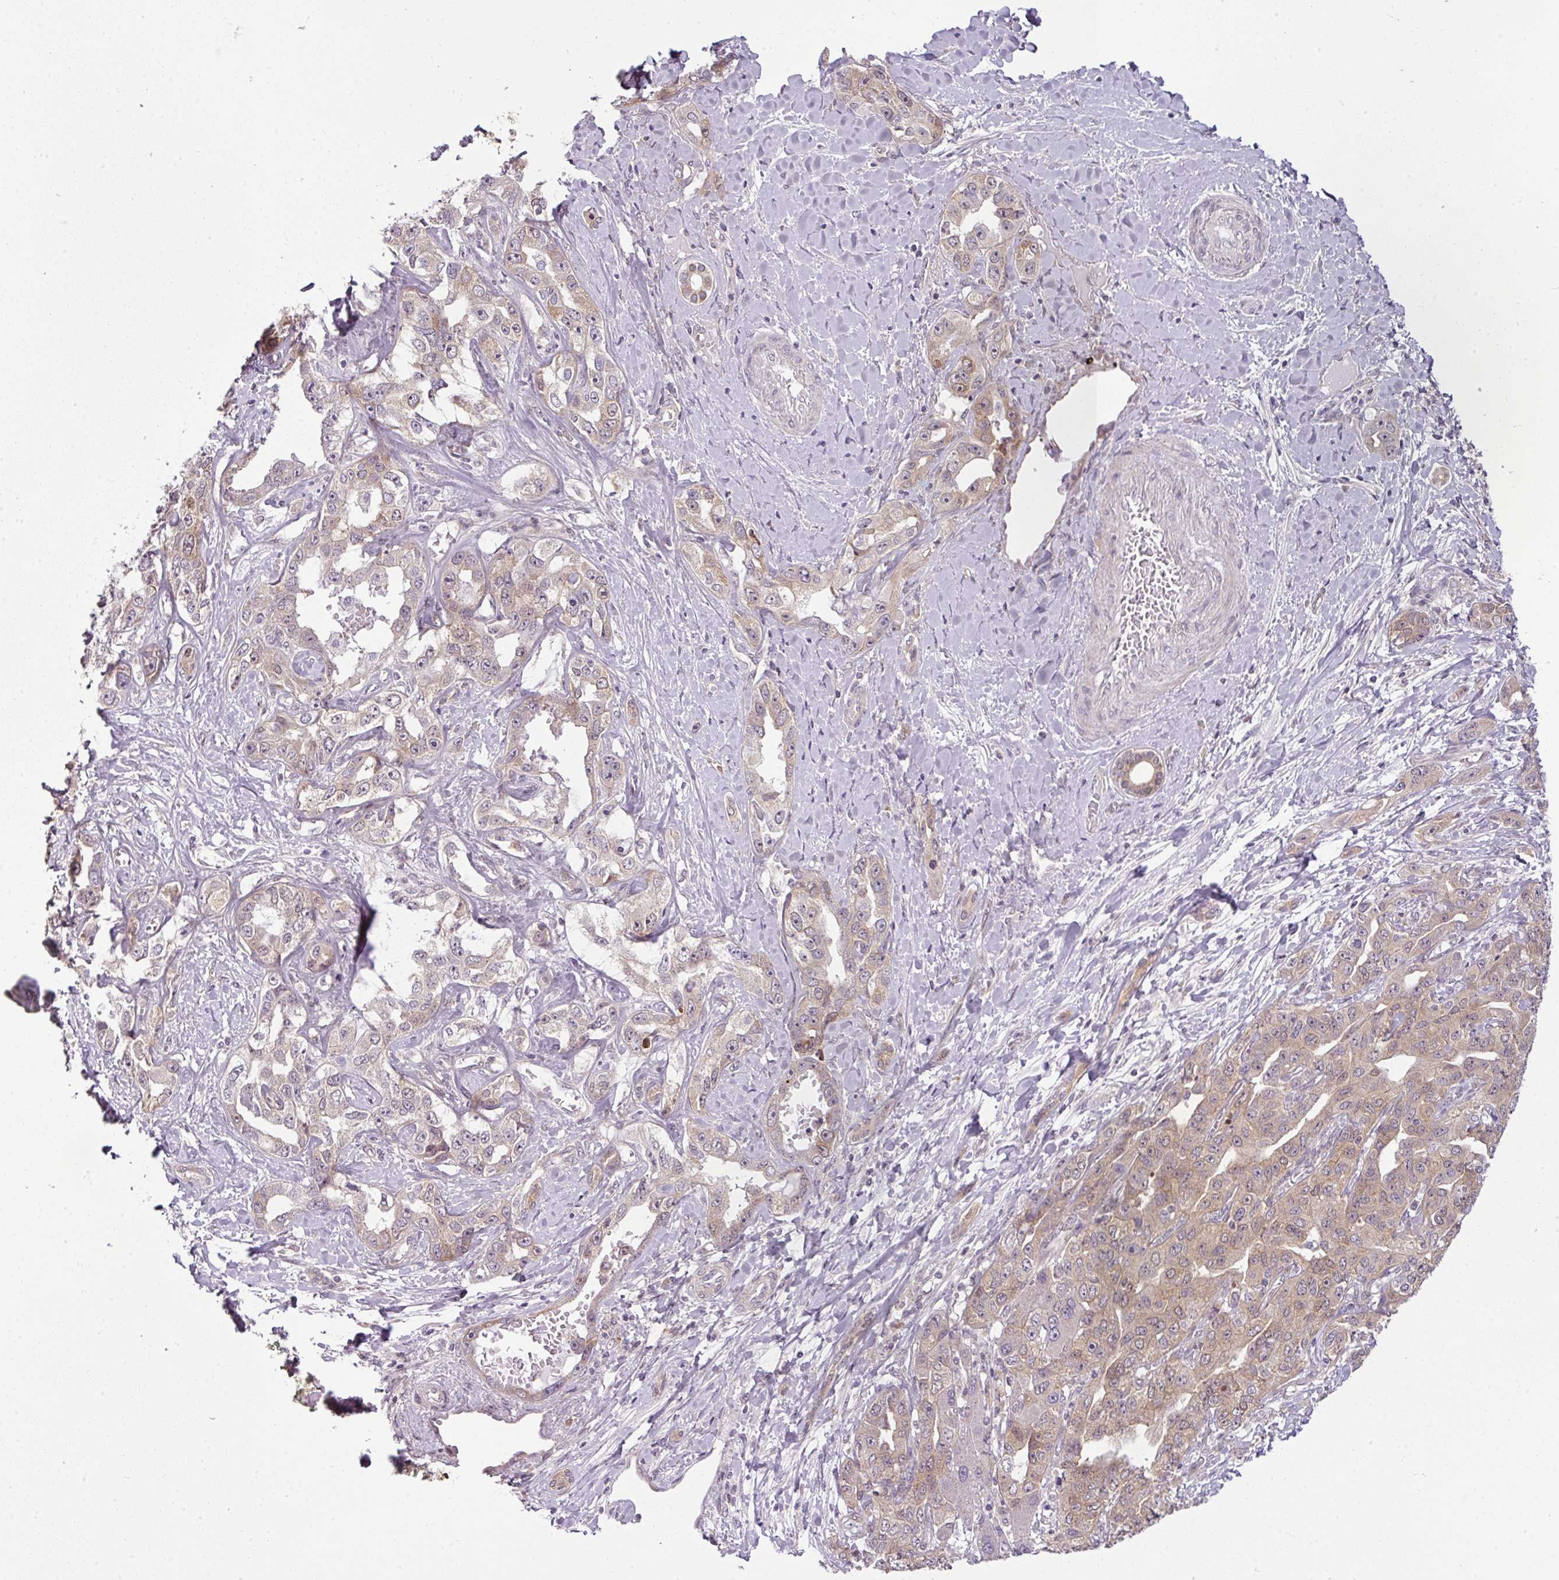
{"staining": {"intensity": "weak", "quantity": "25%-75%", "location": "cytoplasmic/membranous"}, "tissue": "liver cancer", "cell_type": "Tumor cells", "image_type": "cancer", "snomed": [{"axis": "morphology", "description": "Cholangiocarcinoma"}, {"axis": "topography", "description": "Liver"}], "caption": "IHC micrograph of liver cholangiocarcinoma stained for a protein (brown), which reveals low levels of weak cytoplasmic/membranous positivity in approximately 25%-75% of tumor cells.", "gene": "DERPC", "patient": {"sex": "male", "age": 59}}